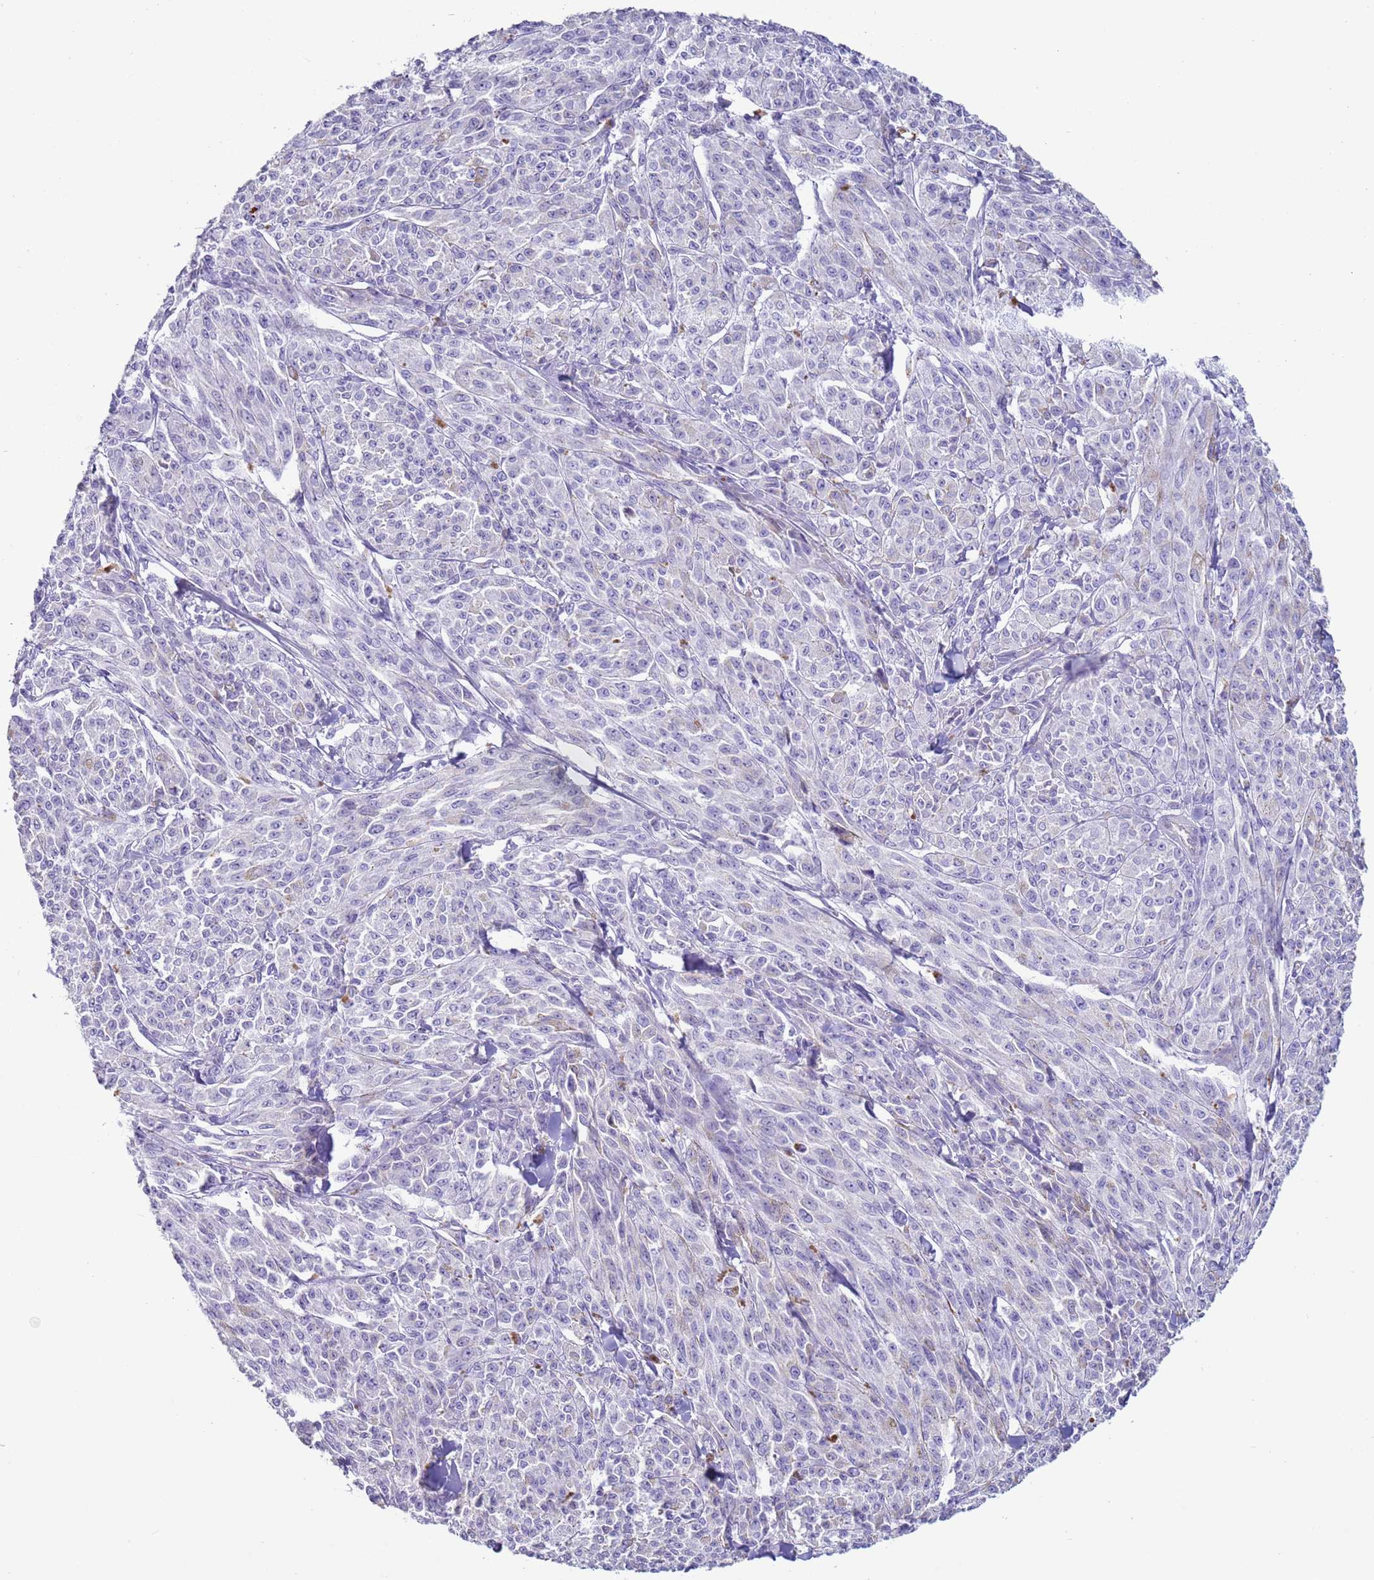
{"staining": {"intensity": "negative", "quantity": "none", "location": "none"}, "tissue": "melanoma", "cell_type": "Tumor cells", "image_type": "cancer", "snomed": [{"axis": "morphology", "description": "Malignant melanoma, NOS"}, {"axis": "topography", "description": "Skin"}], "caption": "The photomicrograph shows no staining of tumor cells in malignant melanoma.", "gene": "NPAP1", "patient": {"sex": "female", "age": 52}}